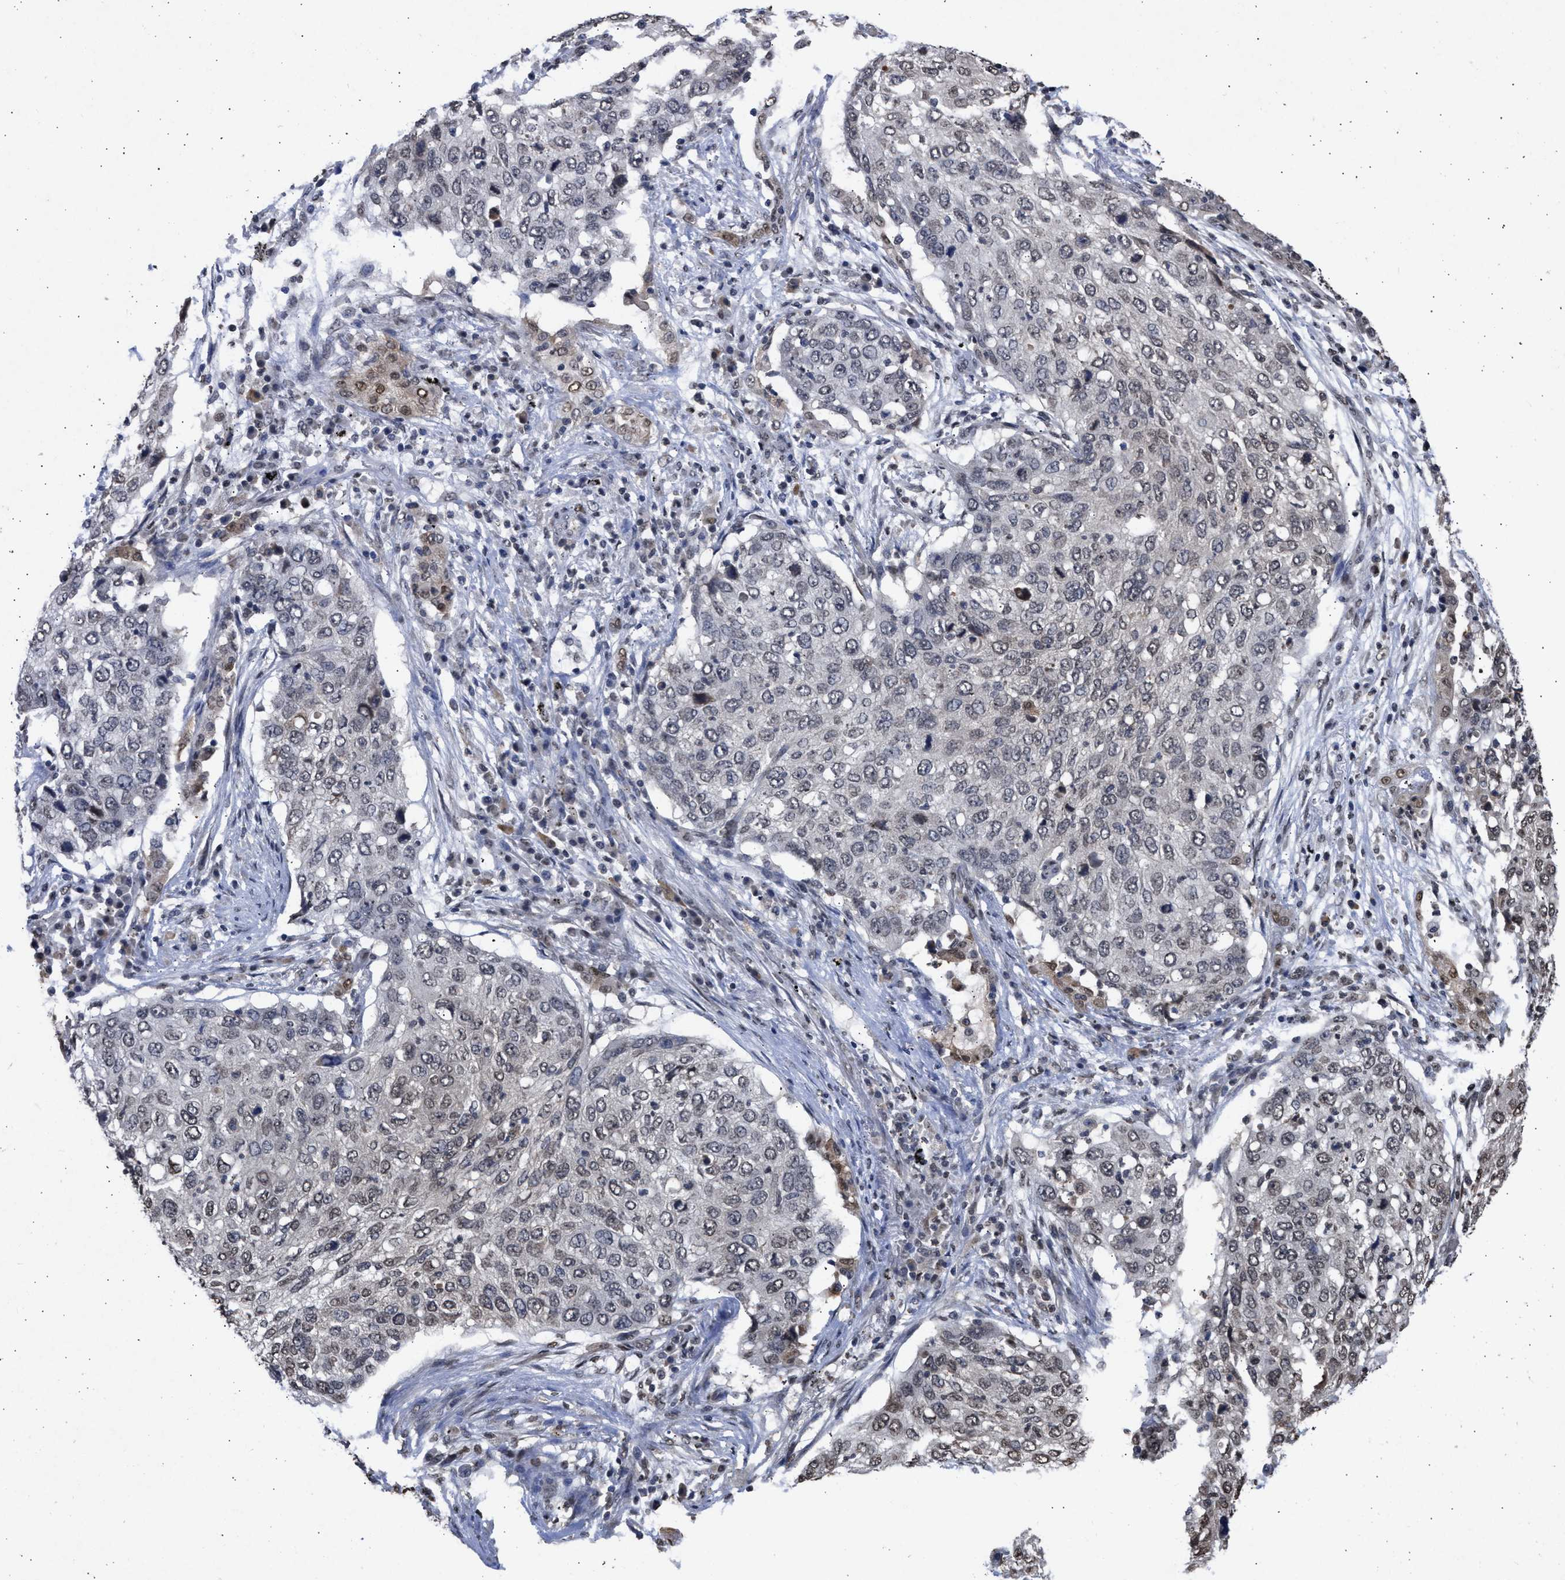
{"staining": {"intensity": "weak", "quantity": "25%-75%", "location": "nuclear"}, "tissue": "lung cancer", "cell_type": "Tumor cells", "image_type": "cancer", "snomed": [{"axis": "morphology", "description": "Squamous cell carcinoma, NOS"}, {"axis": "topography", "description": "Lung"}], "caption": "This is an image of IHC staining of lung cancer, which shows weak positivity in the nuclear of tumor cells.", "gene": "NUP35", "patient": {"sex": "female", "age": 63}}